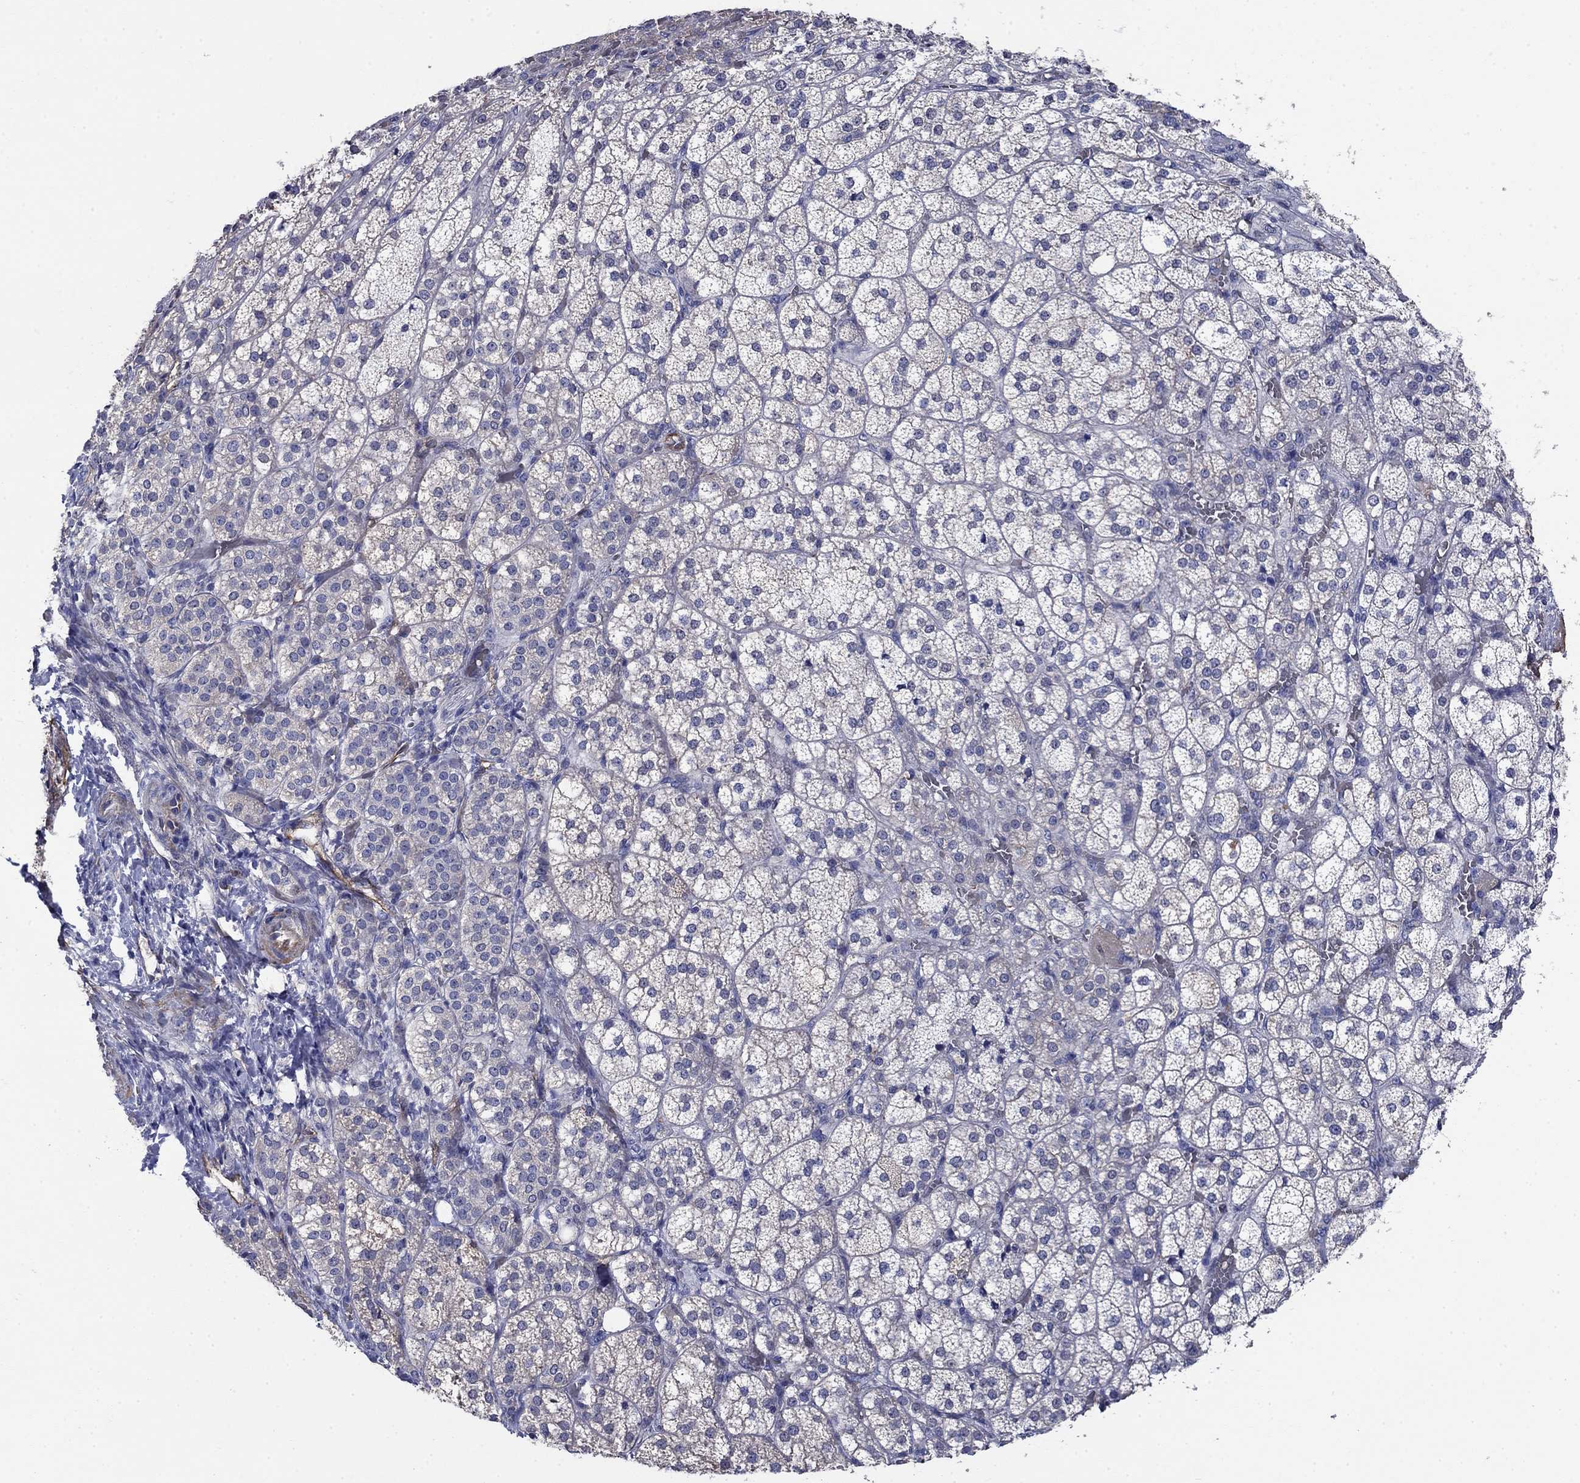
{"staining": {"intensity": "moderate", "quantity": "<25%", "location": "cytoplasmic/membranous"}, "tissue": "adrenal gland", "cell_type": "Glandular cells", "image_type": "normal", "snomed": [{"axis": "morphology", "description": "Normal tissue, NOS"}, {"axis": "topography", "description": "Adrenal gland"}], "caption": "Approximately <25% of glandular cells in benign adrenal gland show moderate cytoplasmic/membranous protein expression as visualized by brown immunohistochemical staining.", "gene": "FLNC", "patient": {"sex": "female", "age": 60}}